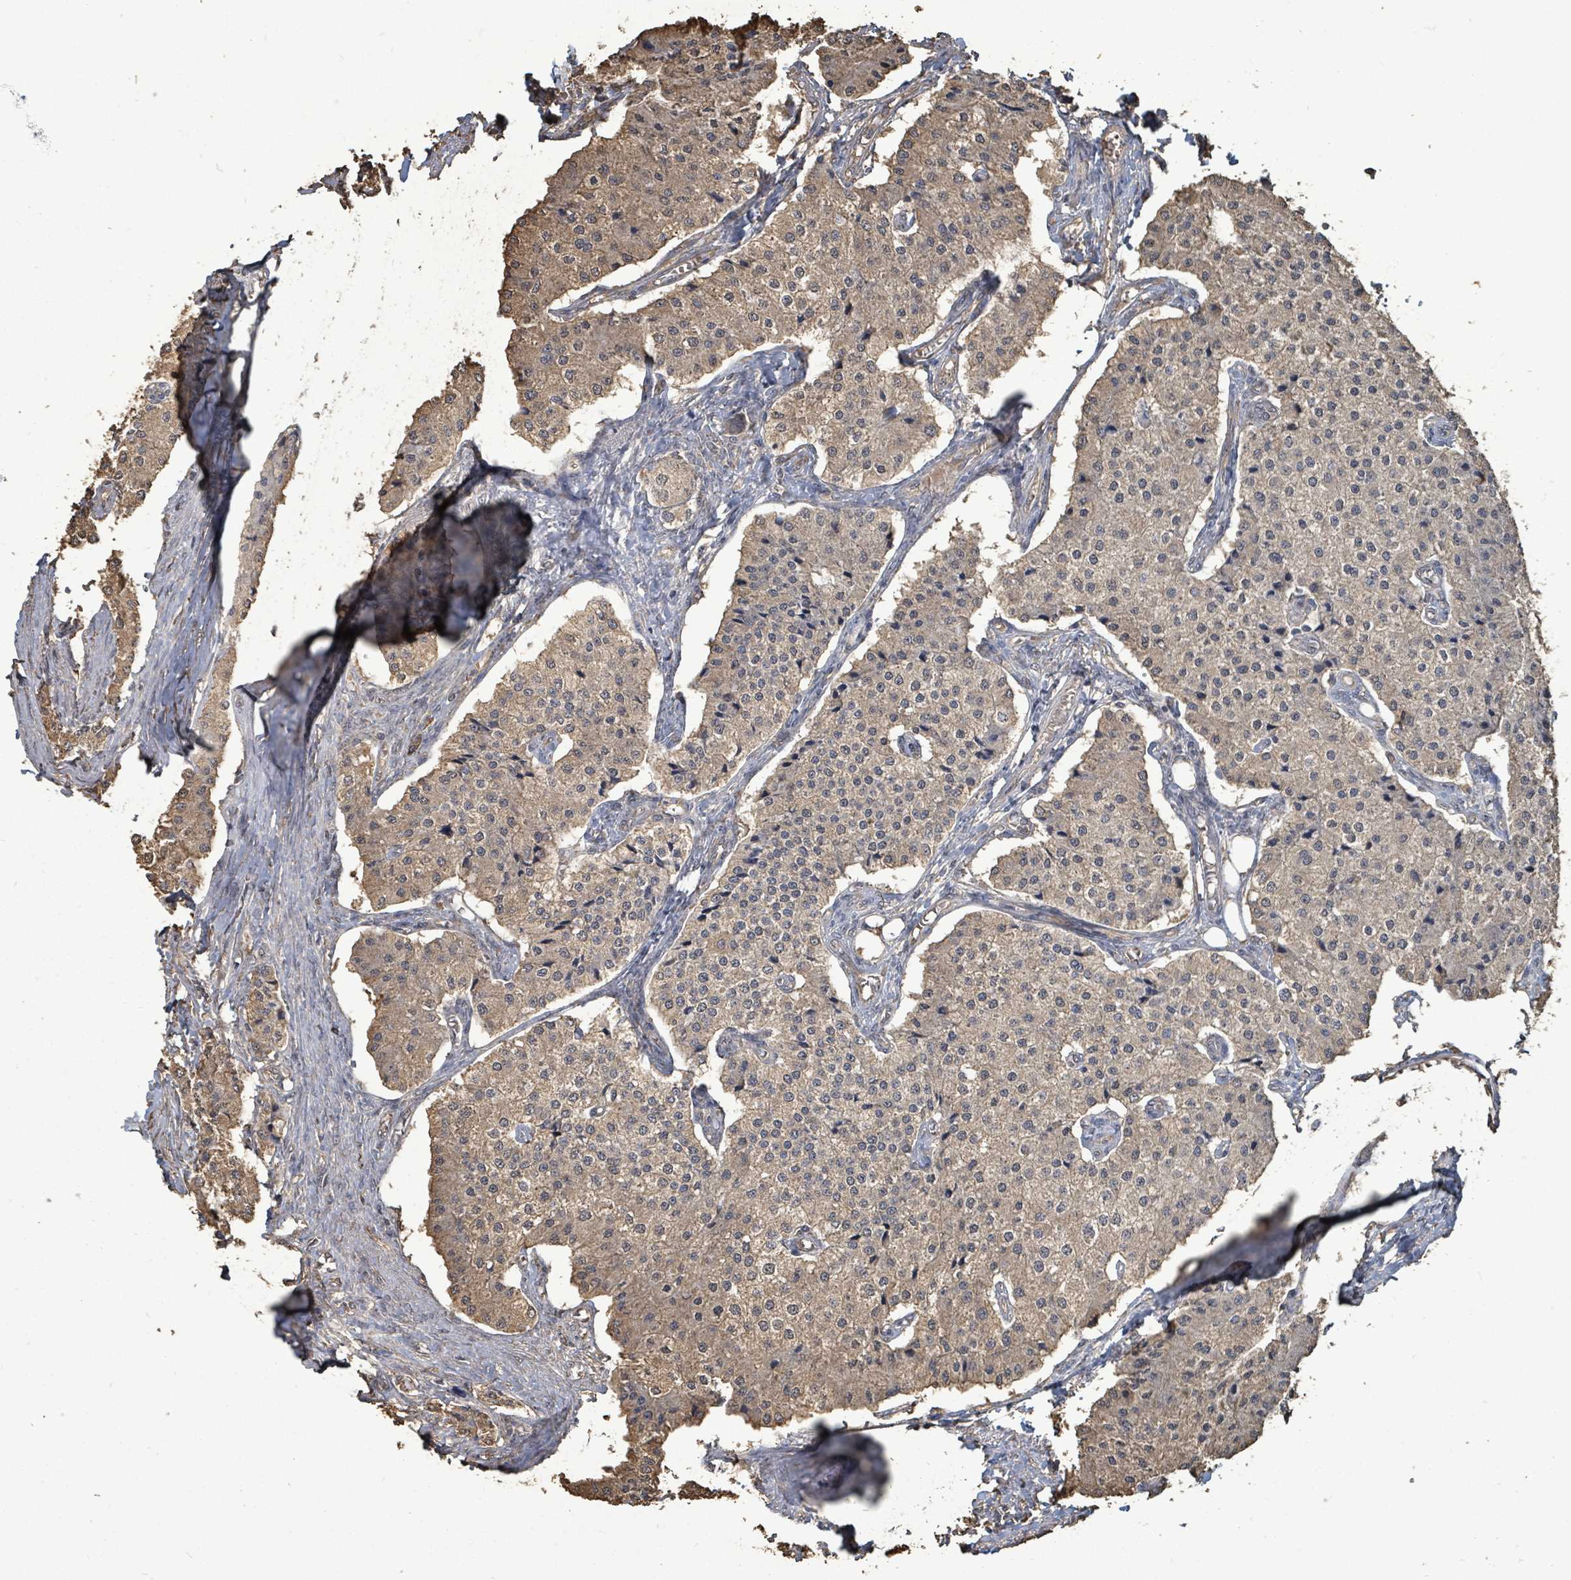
{"staining": {"intensity": "weak", "quantity": "<25%", "location": "cytoplasmic/membranous"}, "tissue": "carcinoid", "cell_type": "Tumor cells", "image_type": "cancer", "snomed": [{"axis": "morphology", "description": "Carcinoid, malignant, NOS"}, {"axis": "topography", "description": "Colon"}], "caption": "Tumor cells are negative for protein expression in human carcinoid (malignant).", "gene": "C6orf52", "patient": {"sex": "female", "age": 52}}